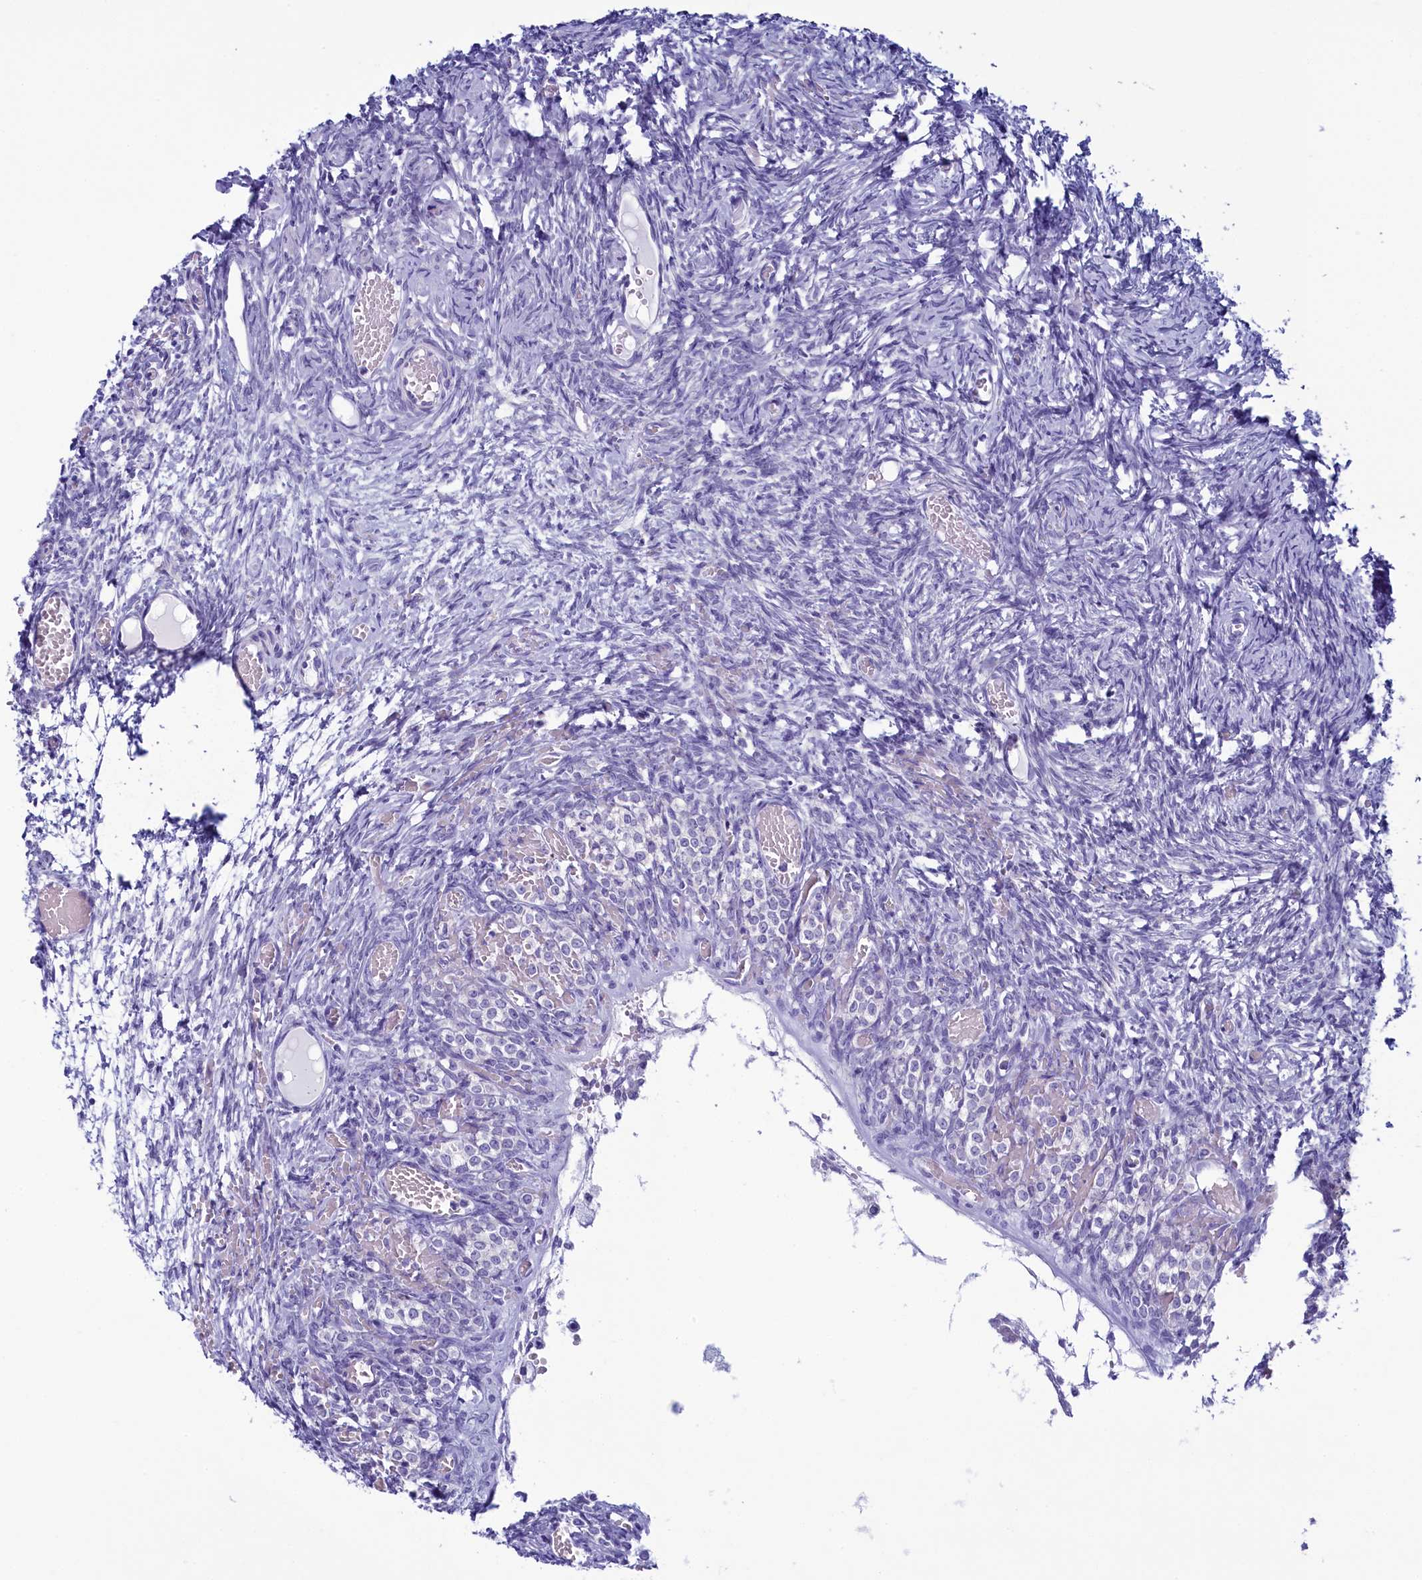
{"staining": {"intensity": "negative", "quantity": "none", "location": "none"}, "tissue": "ovary", "cell_type": "Ovarian stroma cells", "image_type": "normal", "snomed": [{"axis": "morphology", "description": "Adenocarcinoma, NOS"}, {"axis": "topography", "description": "Endometrium"}], "caption": "DAB immunohistochemical staining of normal human ovary reveals no significant positivity in ovarian stroma cells.", "gene": "SKA3", "patient": {"sex": "female", "age": 32}}